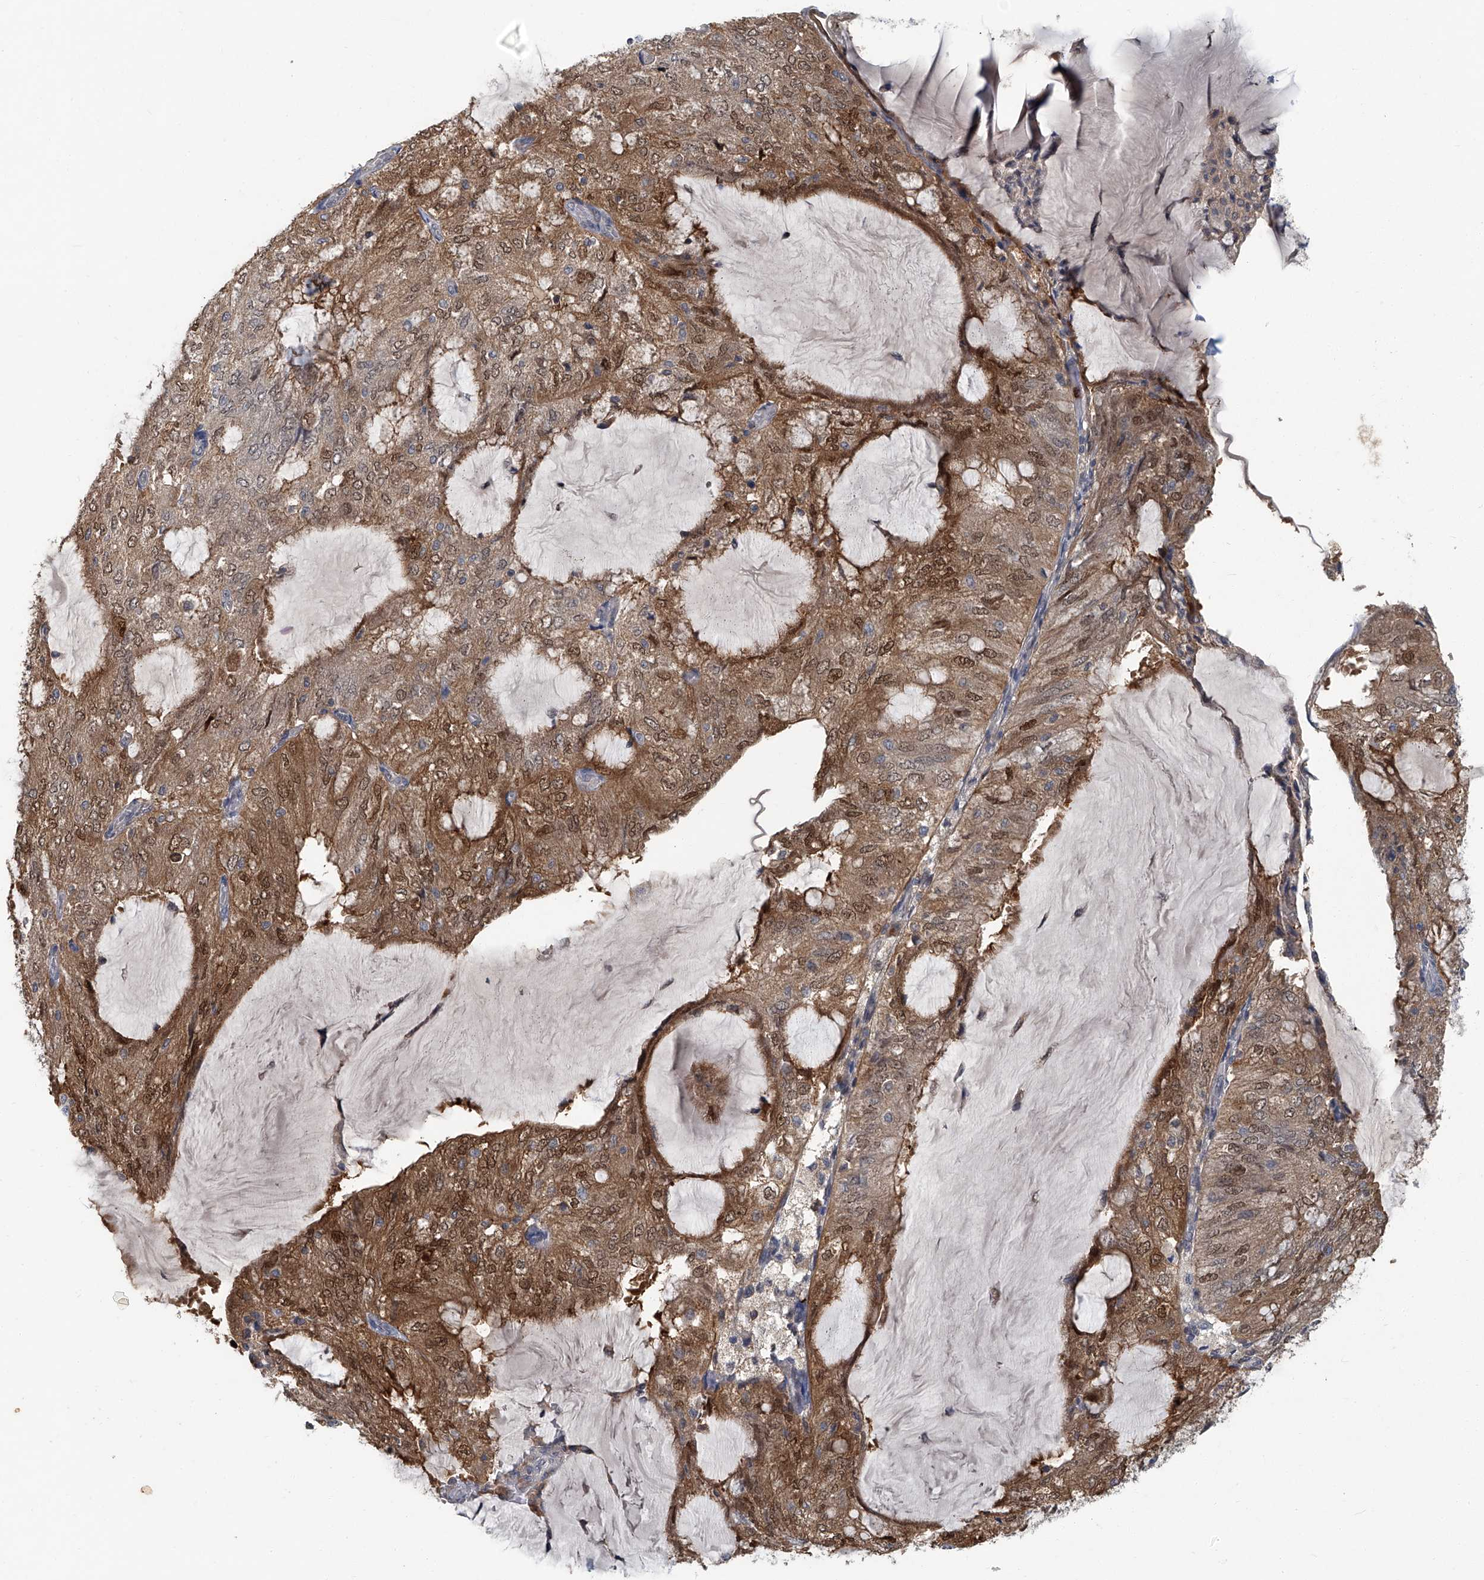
{"staining": {"intensity": "moderate", "quantity": ">75%", "location": "cytoplasmic/membranous,nuclear"}, "tissue": "endometrial cancer", "cell_type": "Tumor cells", "image_type": "cancer", "snomed": [{"axis": "morphology", "description": "Adenocarcinoma, NOS"}, {"axis": "topography", "description": "Endometrium"}], "caption": "An image showing moderate cytoplasmic/membranous and nuclear staining in approximately >75% of tumor cells in endometrial cancer (adenocarcinoma), as visualized by brown immunohistochemical staining.", "gene": "AKNAD1", "patient": {"sex": "female", "age": 81}}